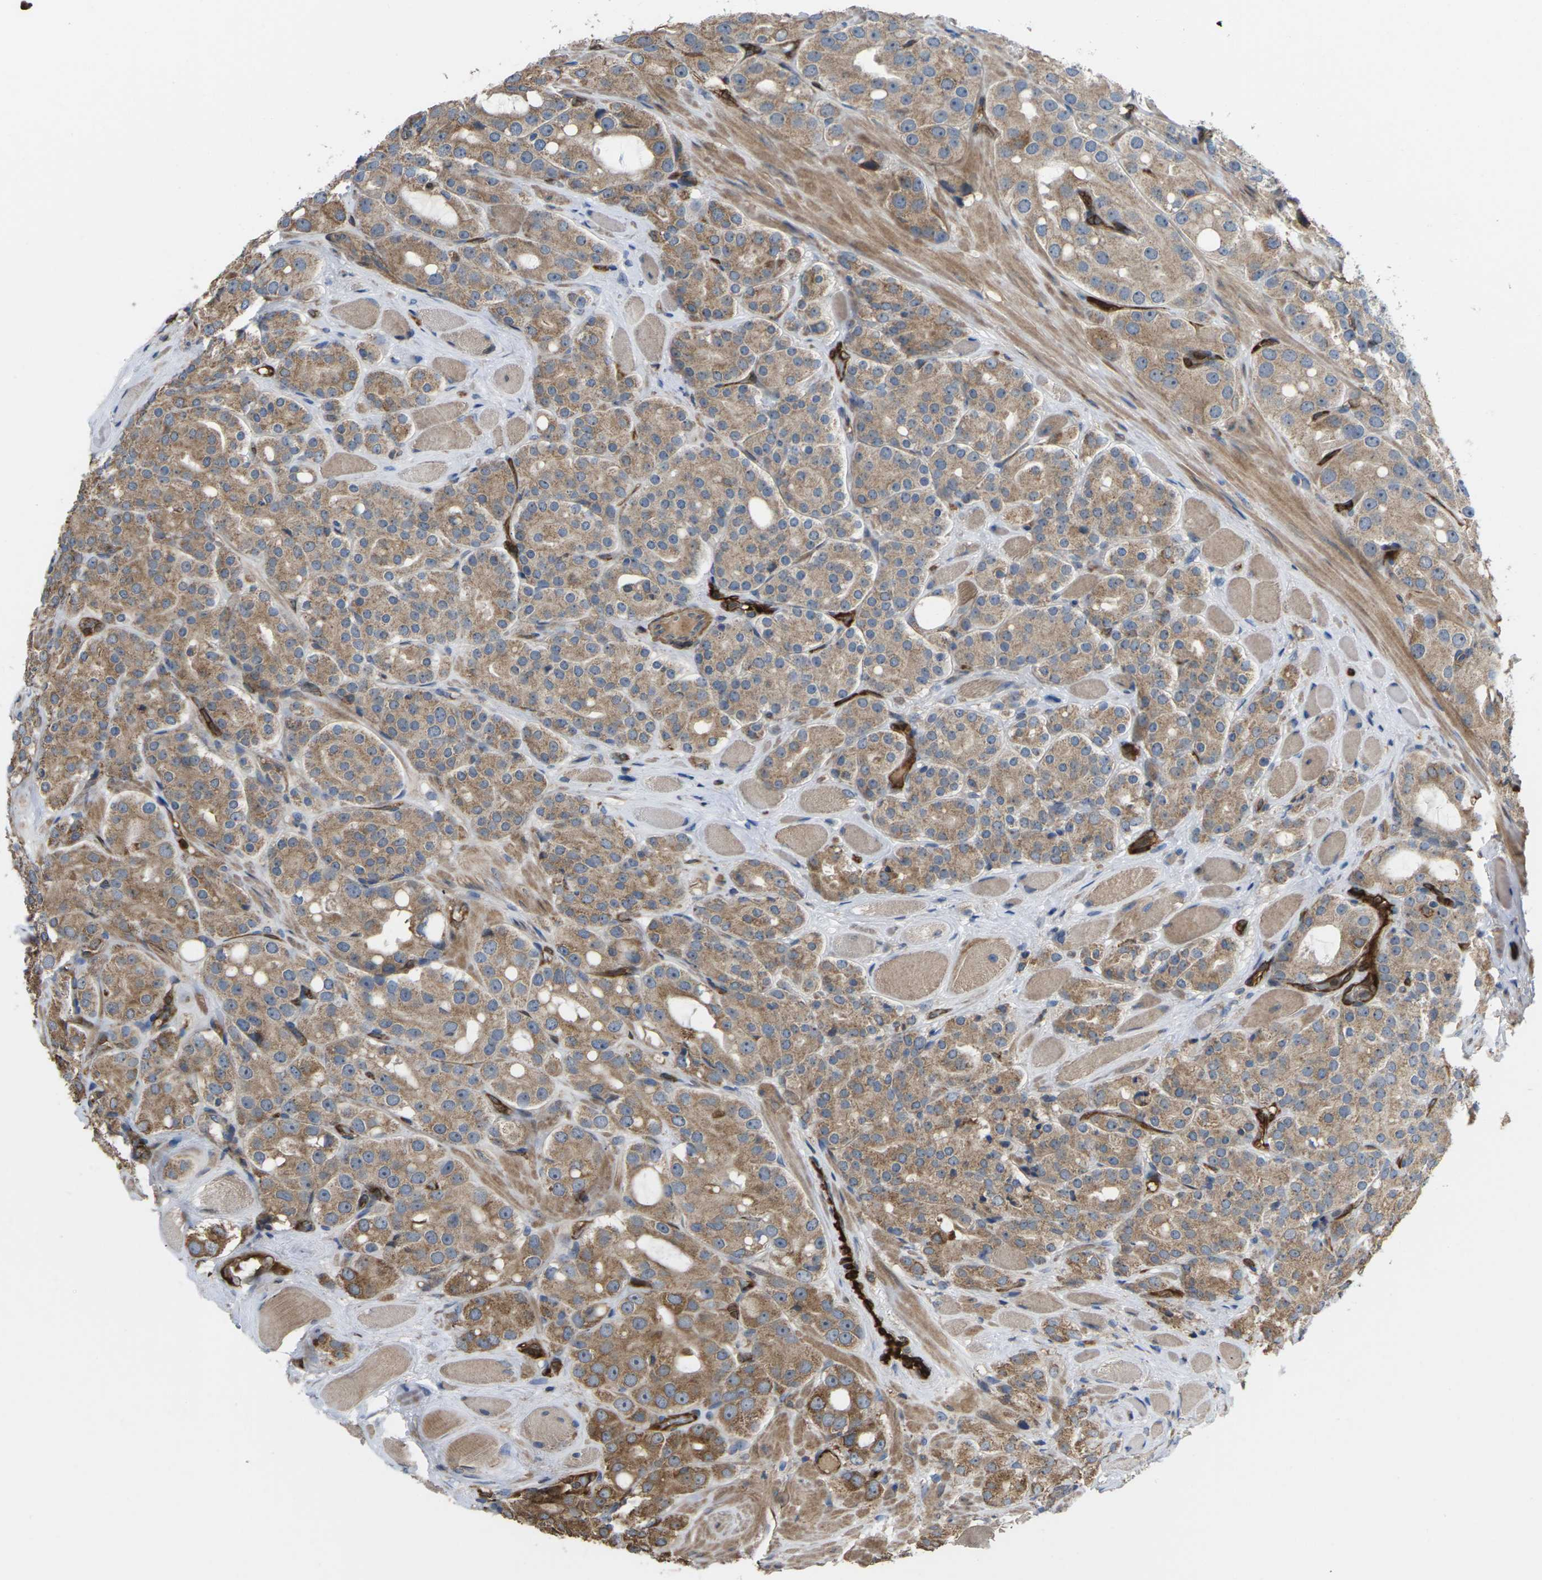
{"staining": {"intensity": "moderate", "quantity": ">75%", "location": "cytoplasmic/membranous"}, "tissue": "prostate cancer", "cell_type": "Tumor cells", "image_type": "cancer", "snomed": [{"axis": "morphology", "description": "Adenocarcinoma, High grade"}, {"axis": "topography", "description": "Prostate"}], "caption": "Tumor cells display moderate cytoplasmic/membranous positivity in approximately >75% of cells in adenocarcinoma (high-grade) (prostate).", "gene": "TIAM1", "patient": {"sex": "male", "age": 65}}